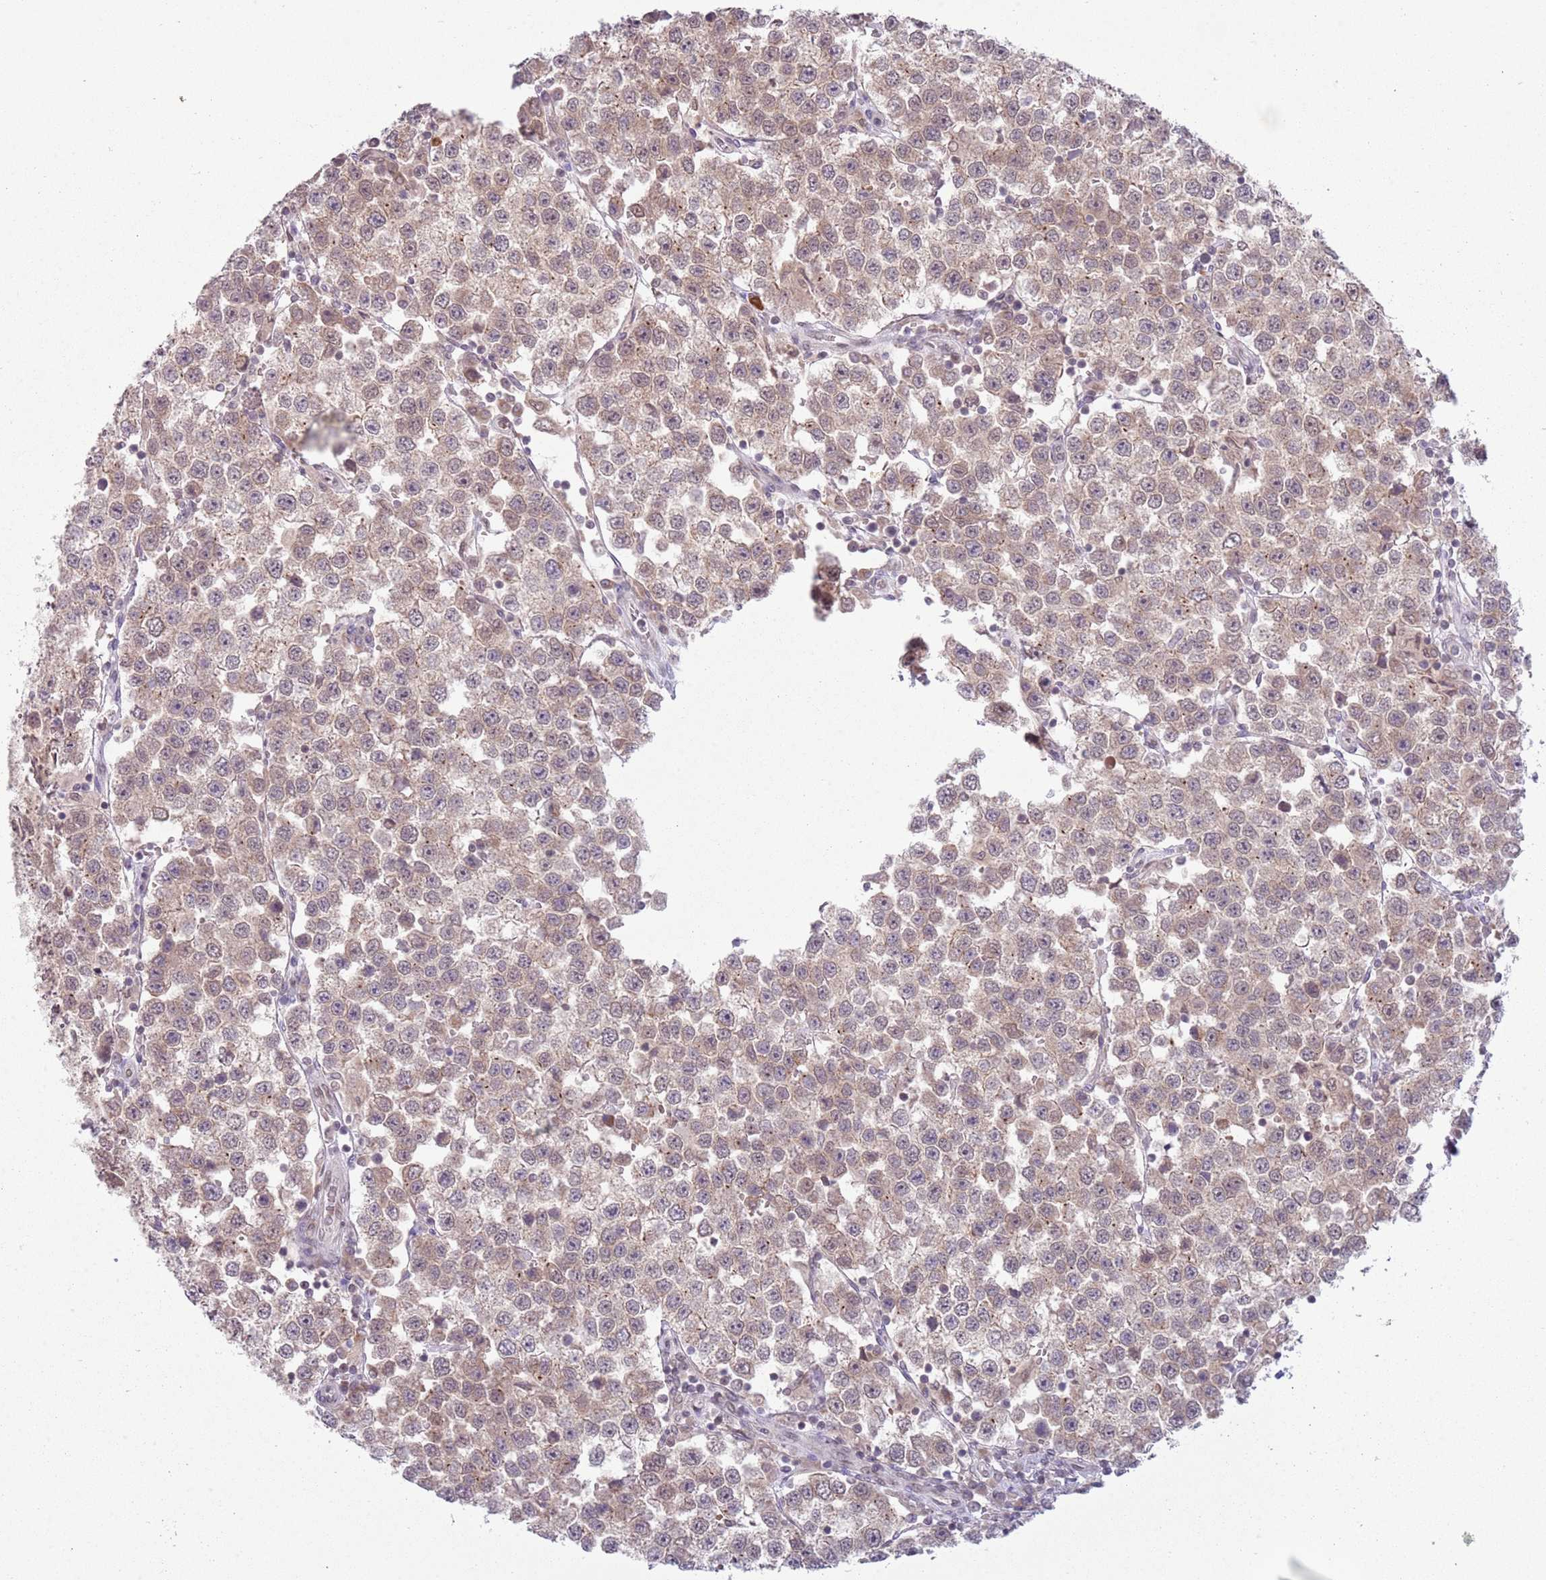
{"staining": {"intensity": "moderate", "quantity": ">75%", "location": "cytoplasmic/membranous,nuclear"}, "tissue": "testis cancer", "cell_type": "Tumor cells", "image_type": "cancer", "snomed": [{"axis": "morphology", "description": "Seminoma, NOS"}, {"axis": "topography", "description": "Testis"}], "caption": "Immunohistochemistry (DAB) staining of human testis cancer displays moderate cytoplasmic/membranous and nuclear protein staining in approximately >75% of tumor cells.", "gene": "TM2D1", "patient": {"sex": "male", "age": 37}}